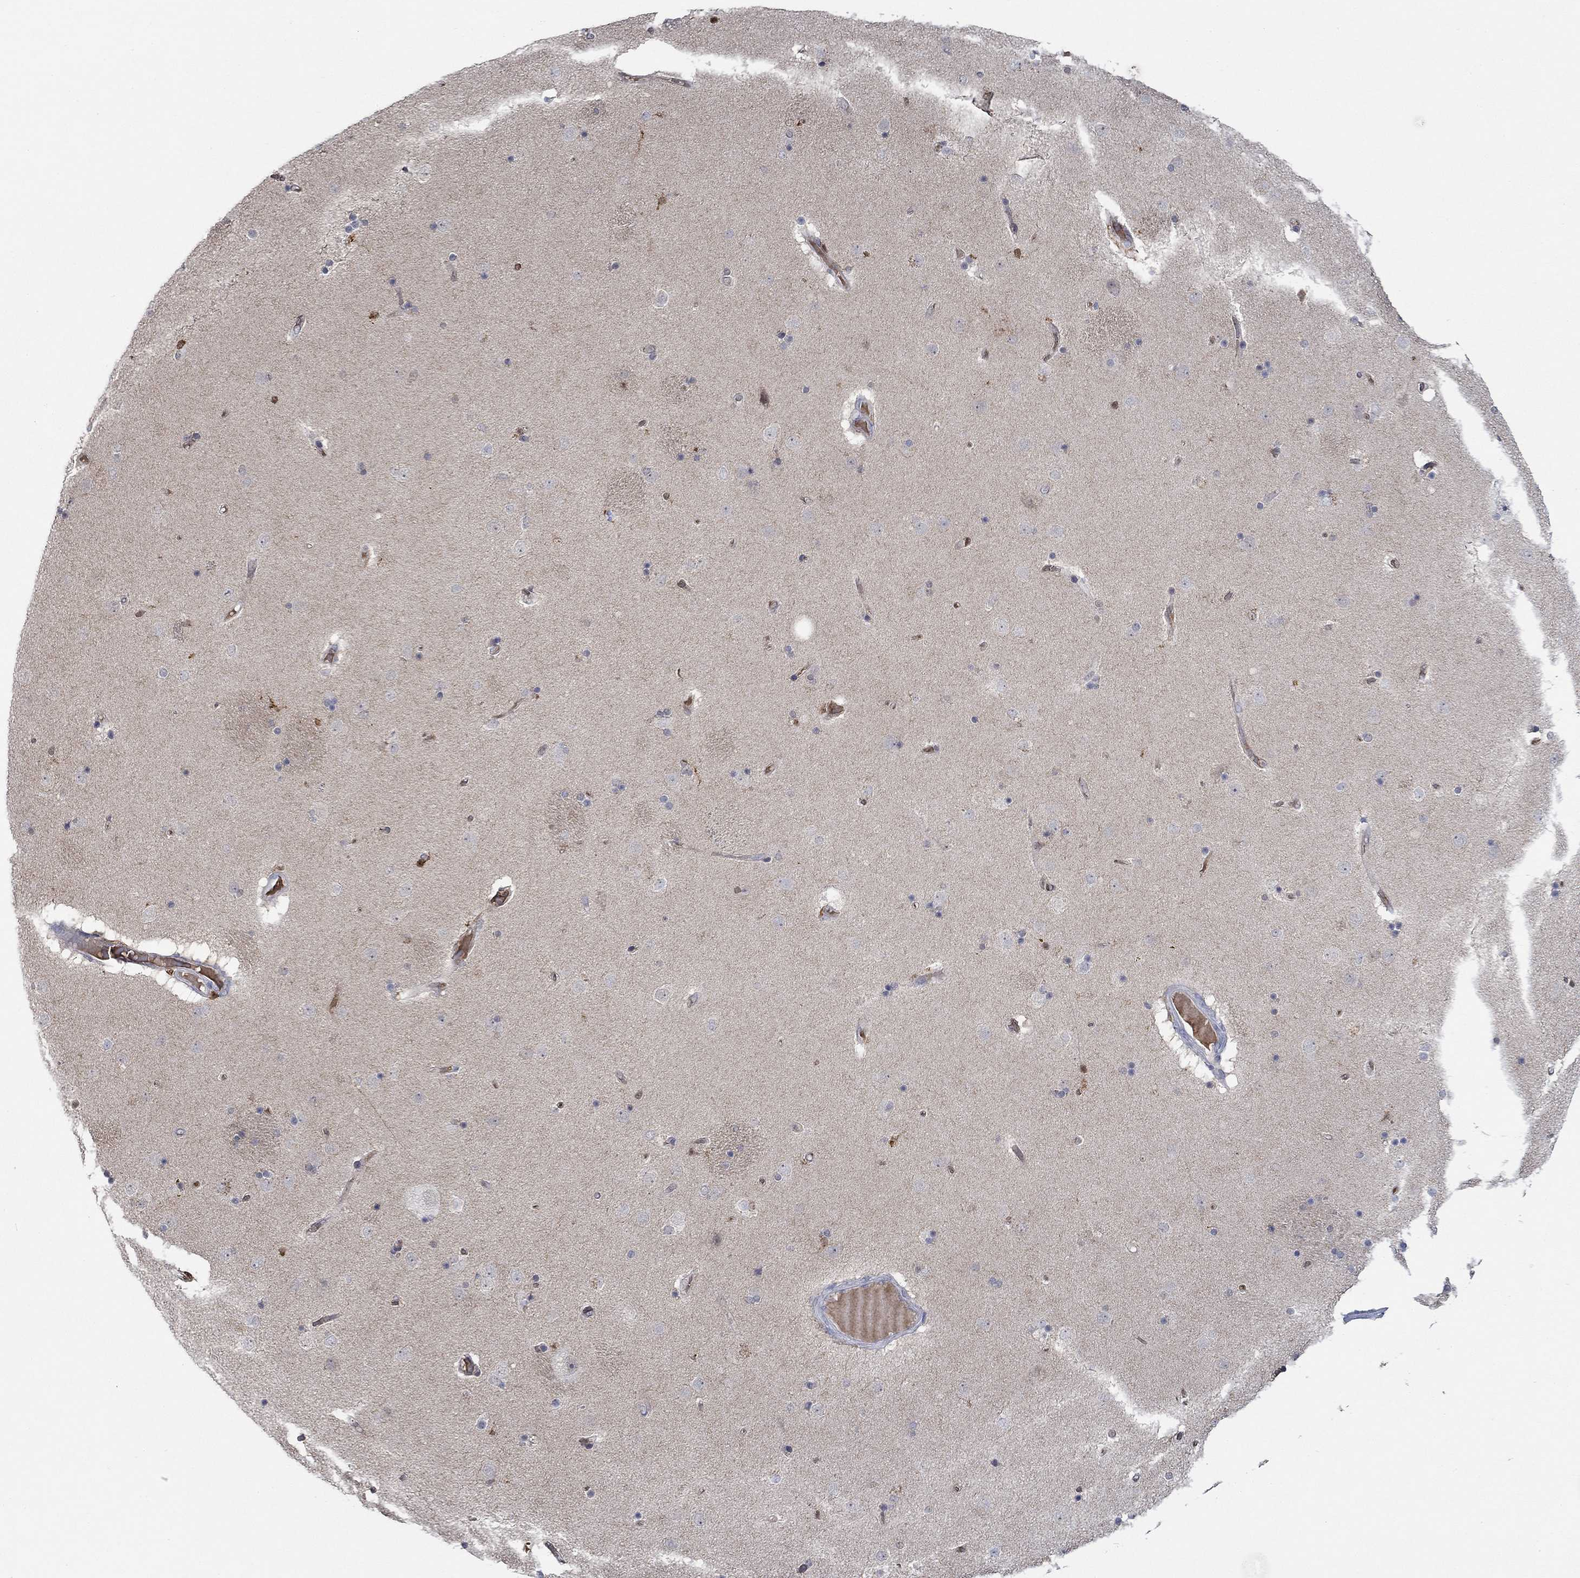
{"staining": {"intensity": "moderate", "quantity": "<25%", "location": "cytoplasmic/membranous"}, "tissue": "caudate", "cell_type": "Glial cells", "image_type": "normal", "snomed": [{"axis": "morphology", "description": "Normal tissue, NOS"}, {"axis": "topography", "description": "Lateral ventricle wall"}], "caption": "Brown immunohistochemical staining in normal caudate demonstrates moderate cytoplasmic/membranous staining in about <25% of glial cells.", "gene": "MPP1", "patient": {"sex": "male", "age": 54}}